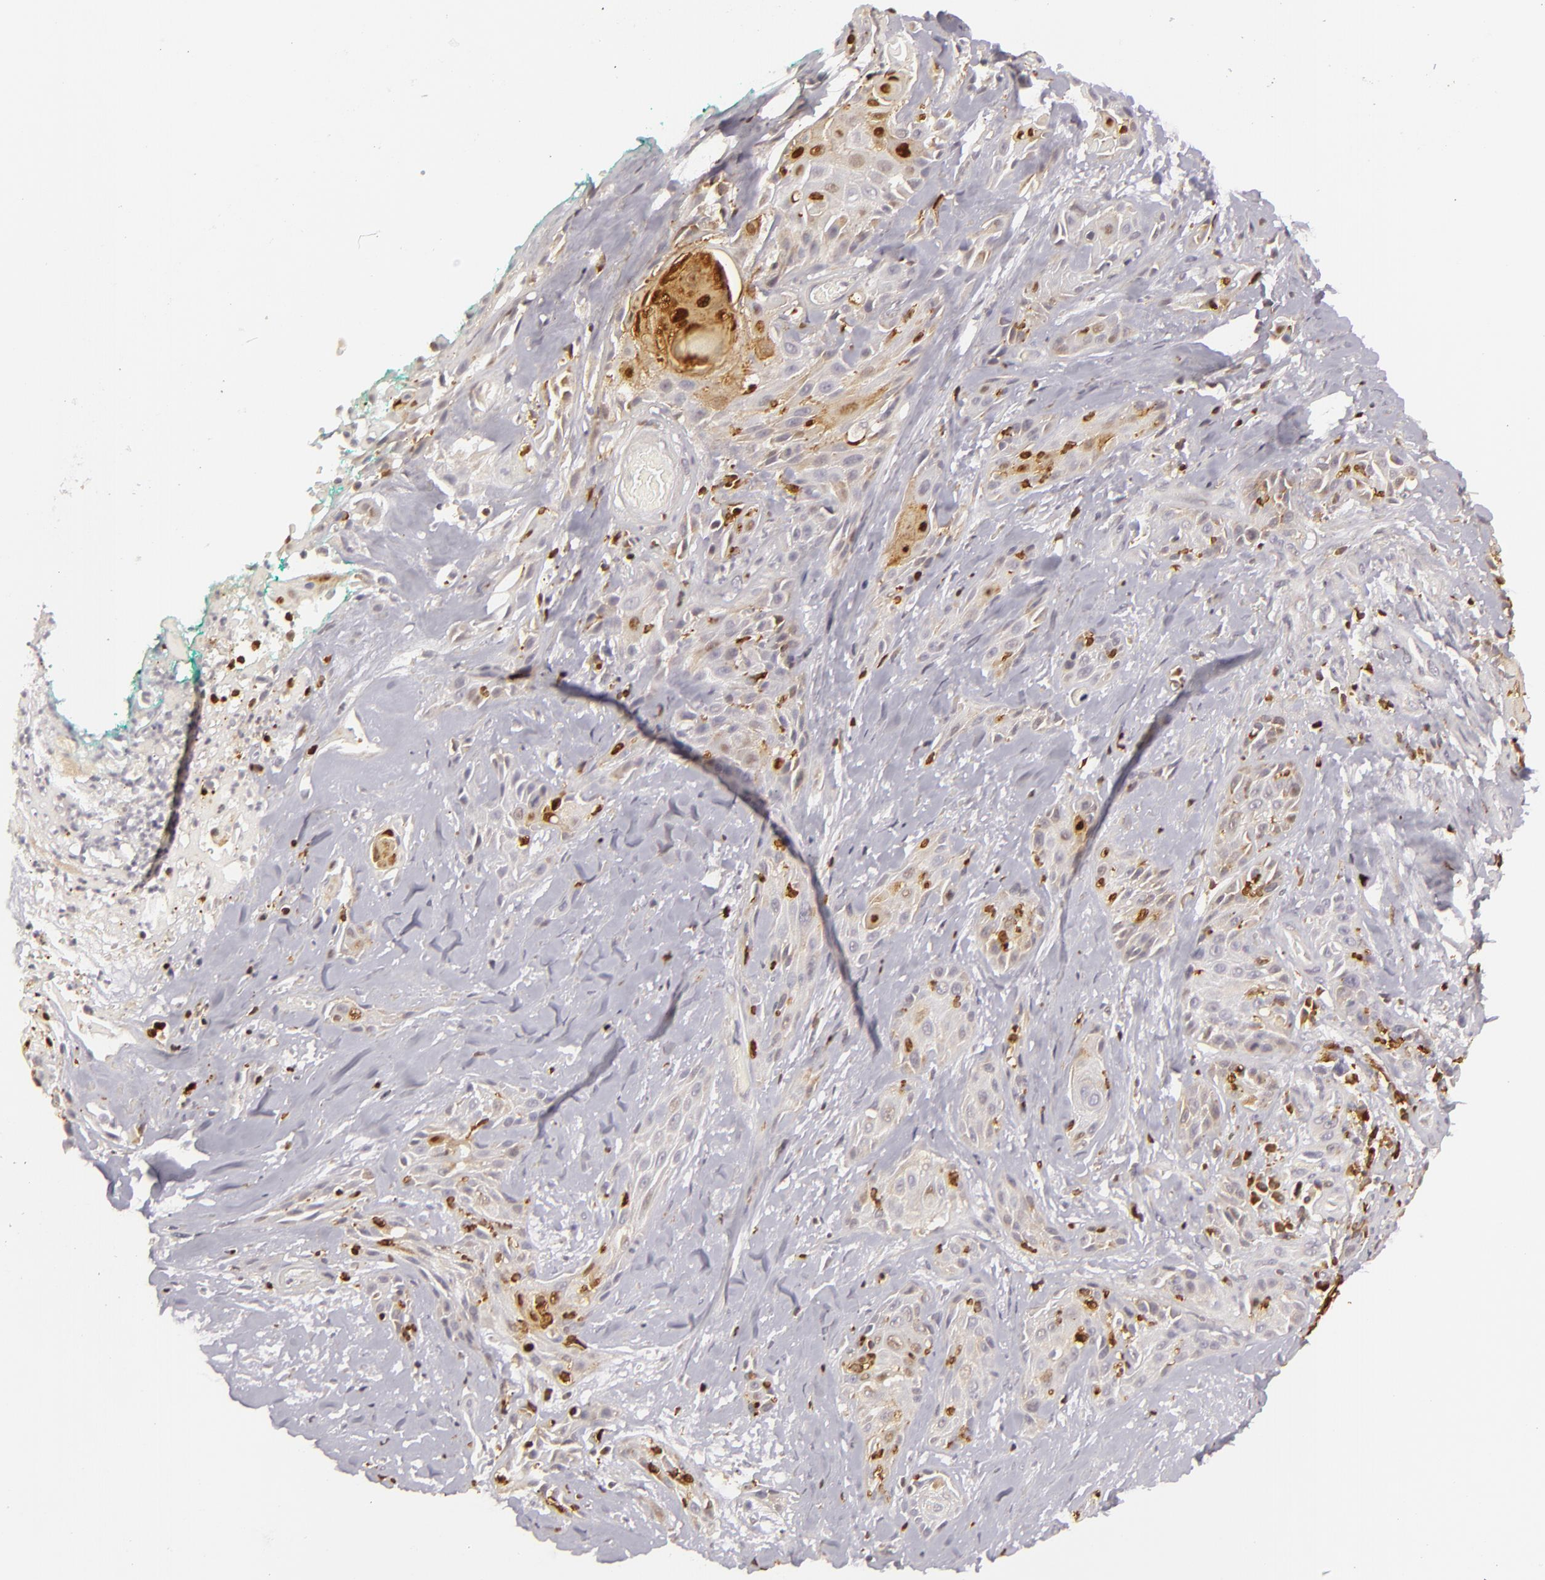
{"staining": {"intensity": "moderate", "quantity": "25%-75%", "location": "cytoplasmic/membranous,nuclear"}, "tissue": "skin cancer", "cell_type": "Tumor cells", "image_type": "cancer", "snomed": [{"axis": "morphology", "description": "Squamous cell carcinoma, NOS"}, {"axis": "topography", "description": "Skin"}, {"axis": "topography", "description": "Anal"}], "caption": "IHC (DAB) staining of skin cancer exhibits moderate cytoplasmic/membranous and nuclear protein expression in about 25%-75% of tumor cells. The protein of interest is stained brown, and the nuclei are stained in blue (DAB IHC with brightfield microscopy, high magnification).", "gene": "APOBEC3G", "patient": {"sex": "male", "age": 64}}